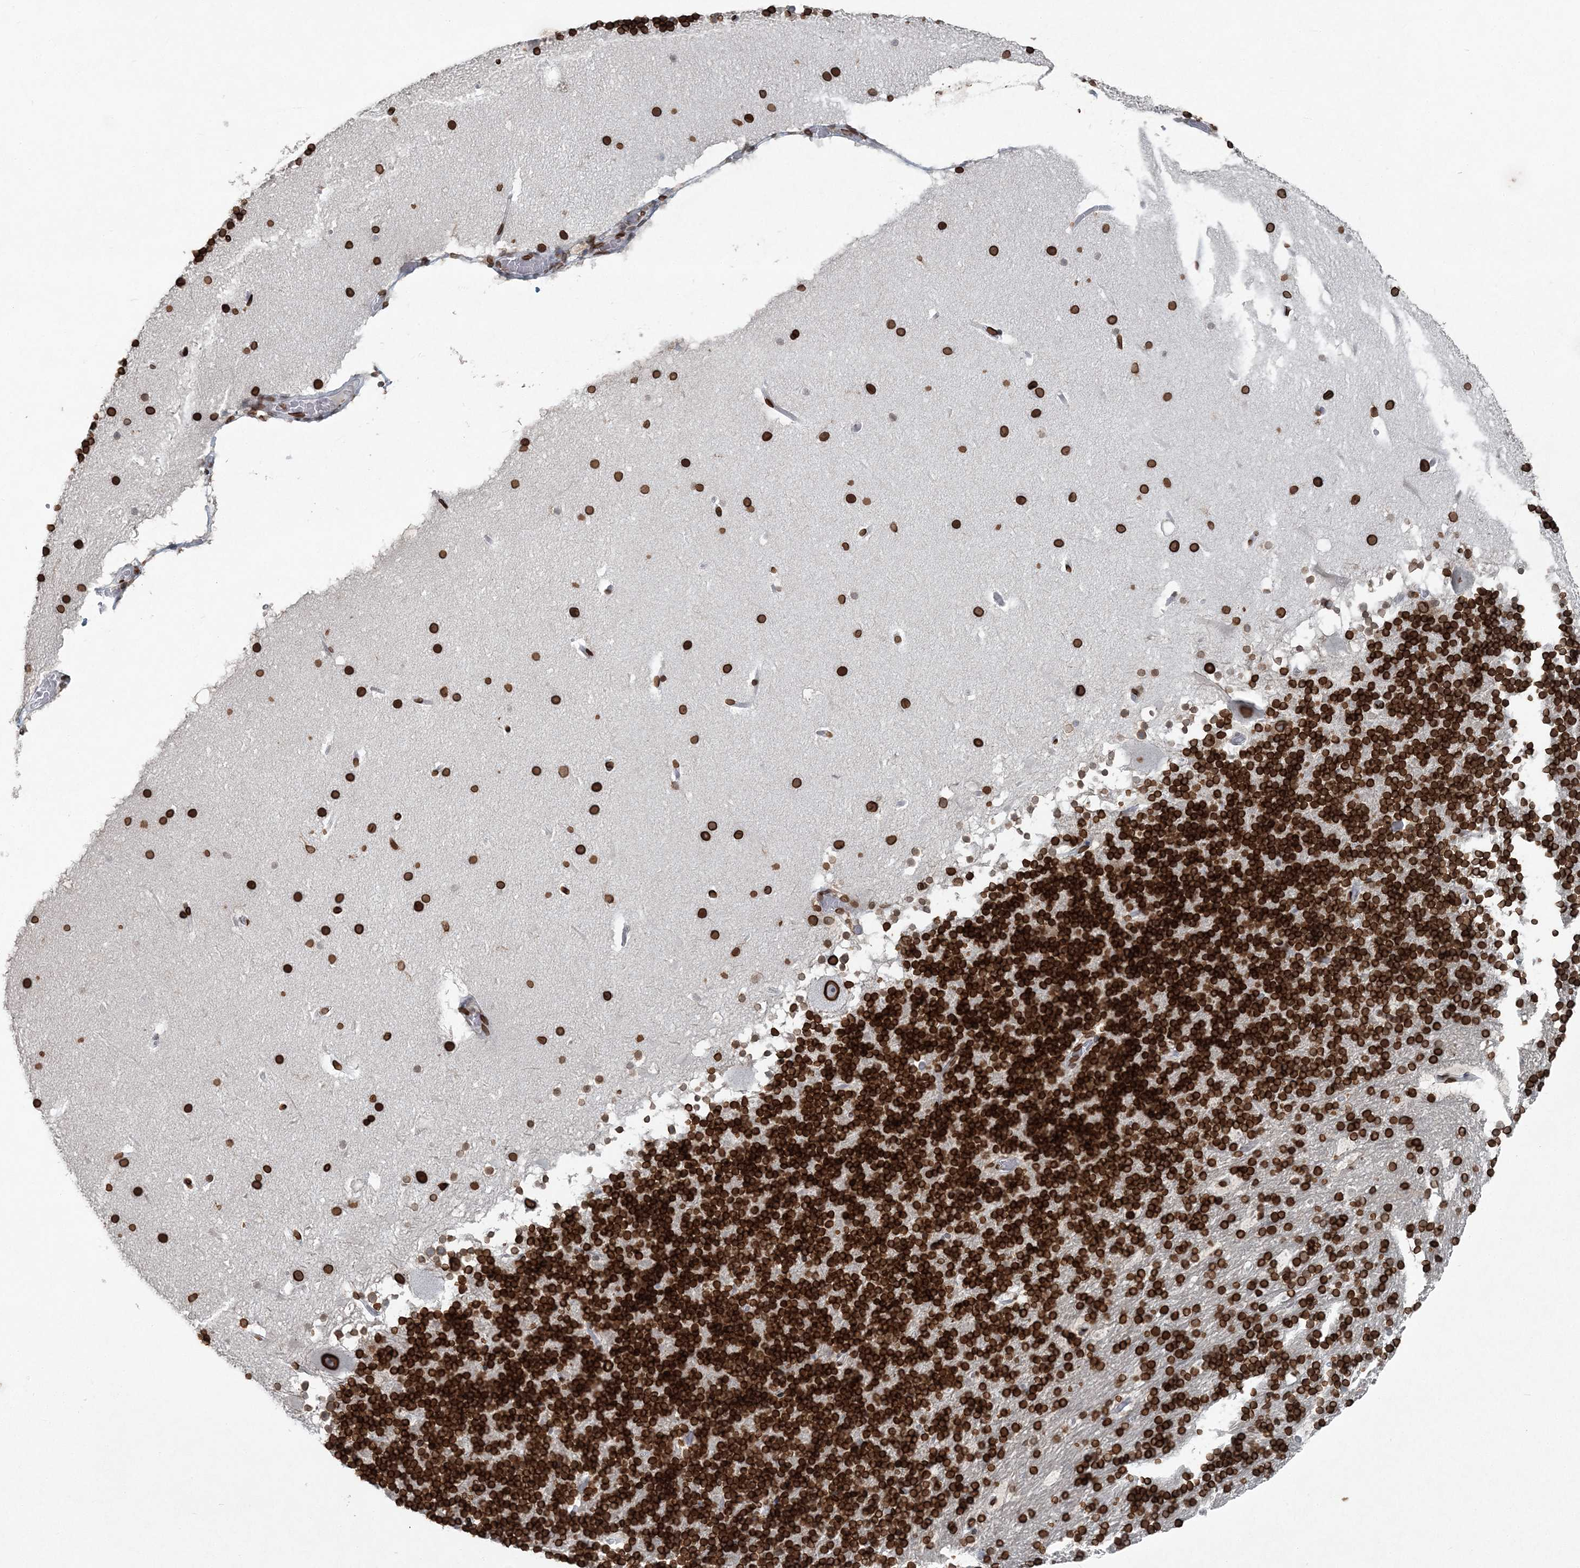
{"staining": {"intensity": "strong", "quantity": ">75%", "location": "cytoplasmic/membranous,nuclear"}, "tissue": "cerebellum", "cell_type": "Cells in granular layer", "image_type": "normal", "snomed": [{"axis": "morphology", "description": "Normal tissue, NOS"}, {"axis": "topography", "description": "Cerebellum"}], "caption": "Cells in granular layer exhibit high levels of strong cytoplasmic/membranous,nuclear staining in about >75% of cells in unremarkable human cerebellum. The staining is performed using DAB brown chromogen to label protein expression. The nuclei are counter-stained blue using hematoxylin.", "gene": "GJD4", "patient": {"sex": "male", "age": 57}}